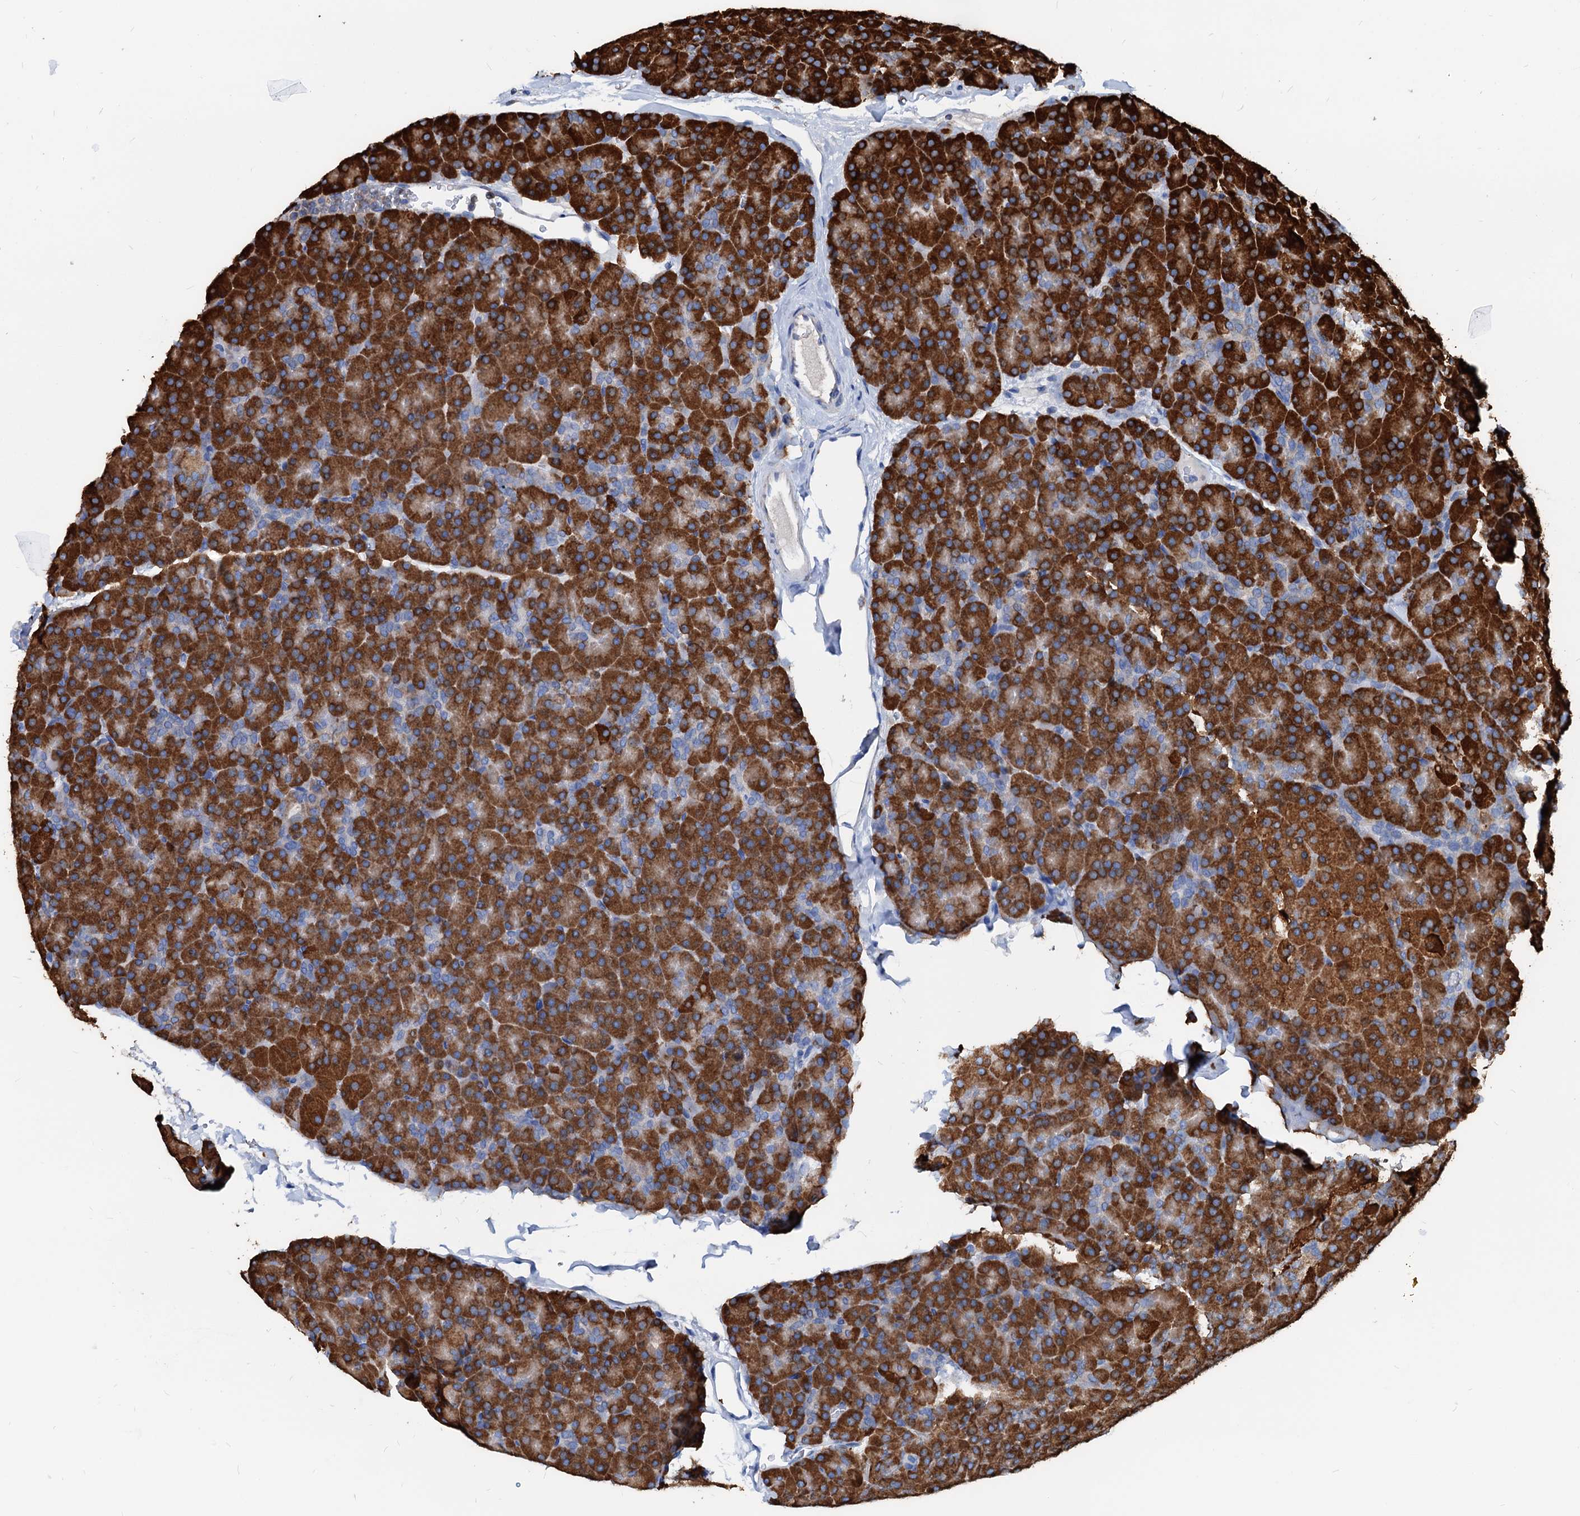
{"staining": {"intensity": "strong", "quantity": ">75%", "location": "cytoplasmic/membranous"}, "tissue": "pancreas", "cell_type": "Exocrine glandular cells", "image_type": "normal", "snomed": [{"axis": "morphology", "description": "Normal tissue, NOS"}, {"axis": "topography", "description": "Pancreas"}], "caption": "The histopathology image shows immunohistochemical staining of benign pancreas. There is strong cytoplasmic/membranous staining is appreciated in approximately >75% of exocrine glandular cells.", "gene": "HSPA5", "patient": {"sex": "male", "age": 36}}